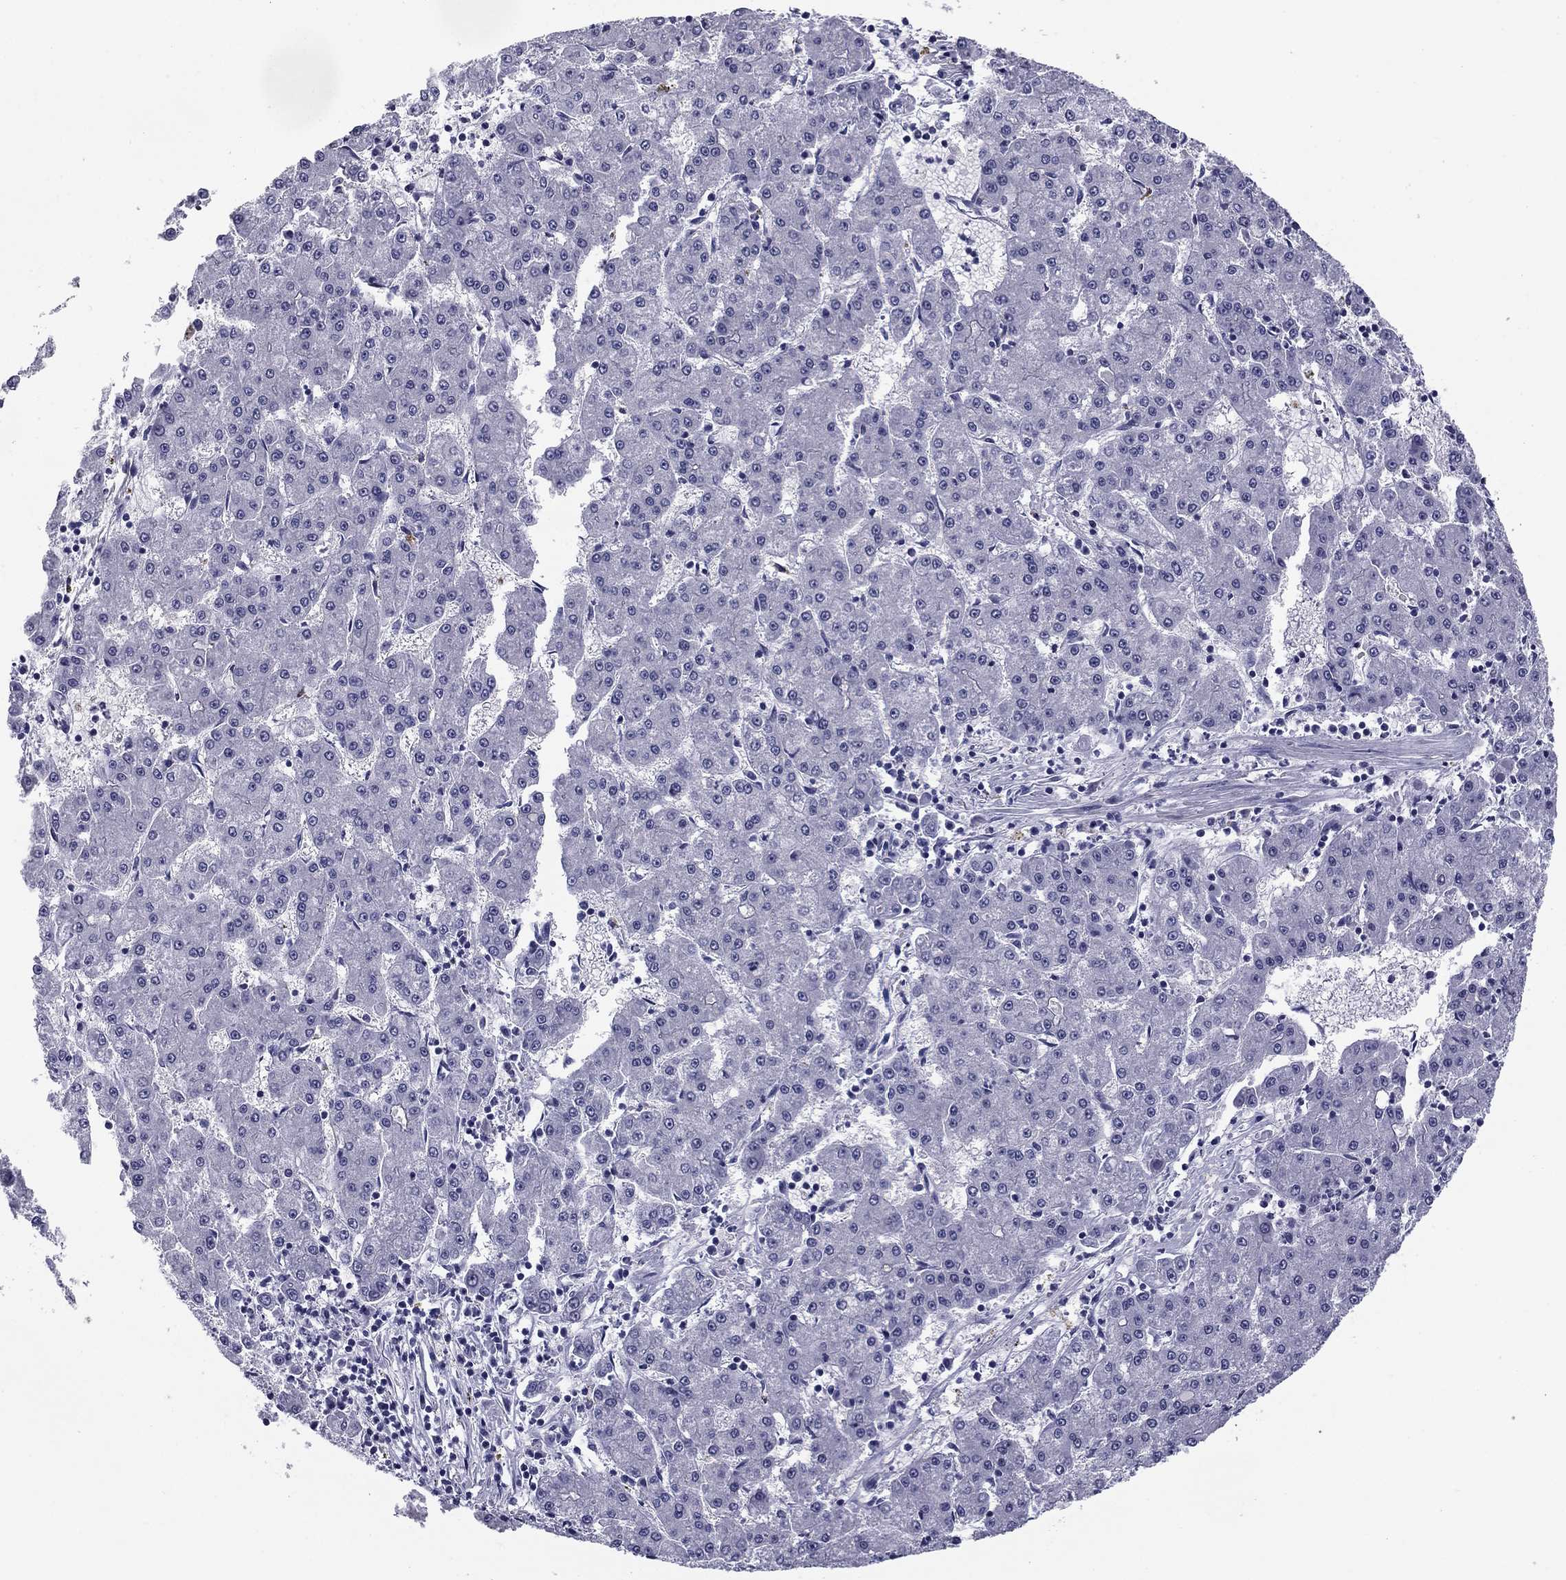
{"staining": {"intensity": "negative", "quantity": "none", "location": "none"}, "tissue": "liver cancer", "cell_type": "Tumor cells", "image_type": "cancer", "snomed": [{"axis": "morphology", "description": "Carcinoma, Hepatocellular, NOS"}, {"axis": "topography", "description": "Liver"}], "caption": "This is a micrograph of IHC staining of hepatocellular carcinoma (liver), which shows no staining in tumor cells.", "gene": "FLNC", "patient": {"sex": "male", "age": 73}}